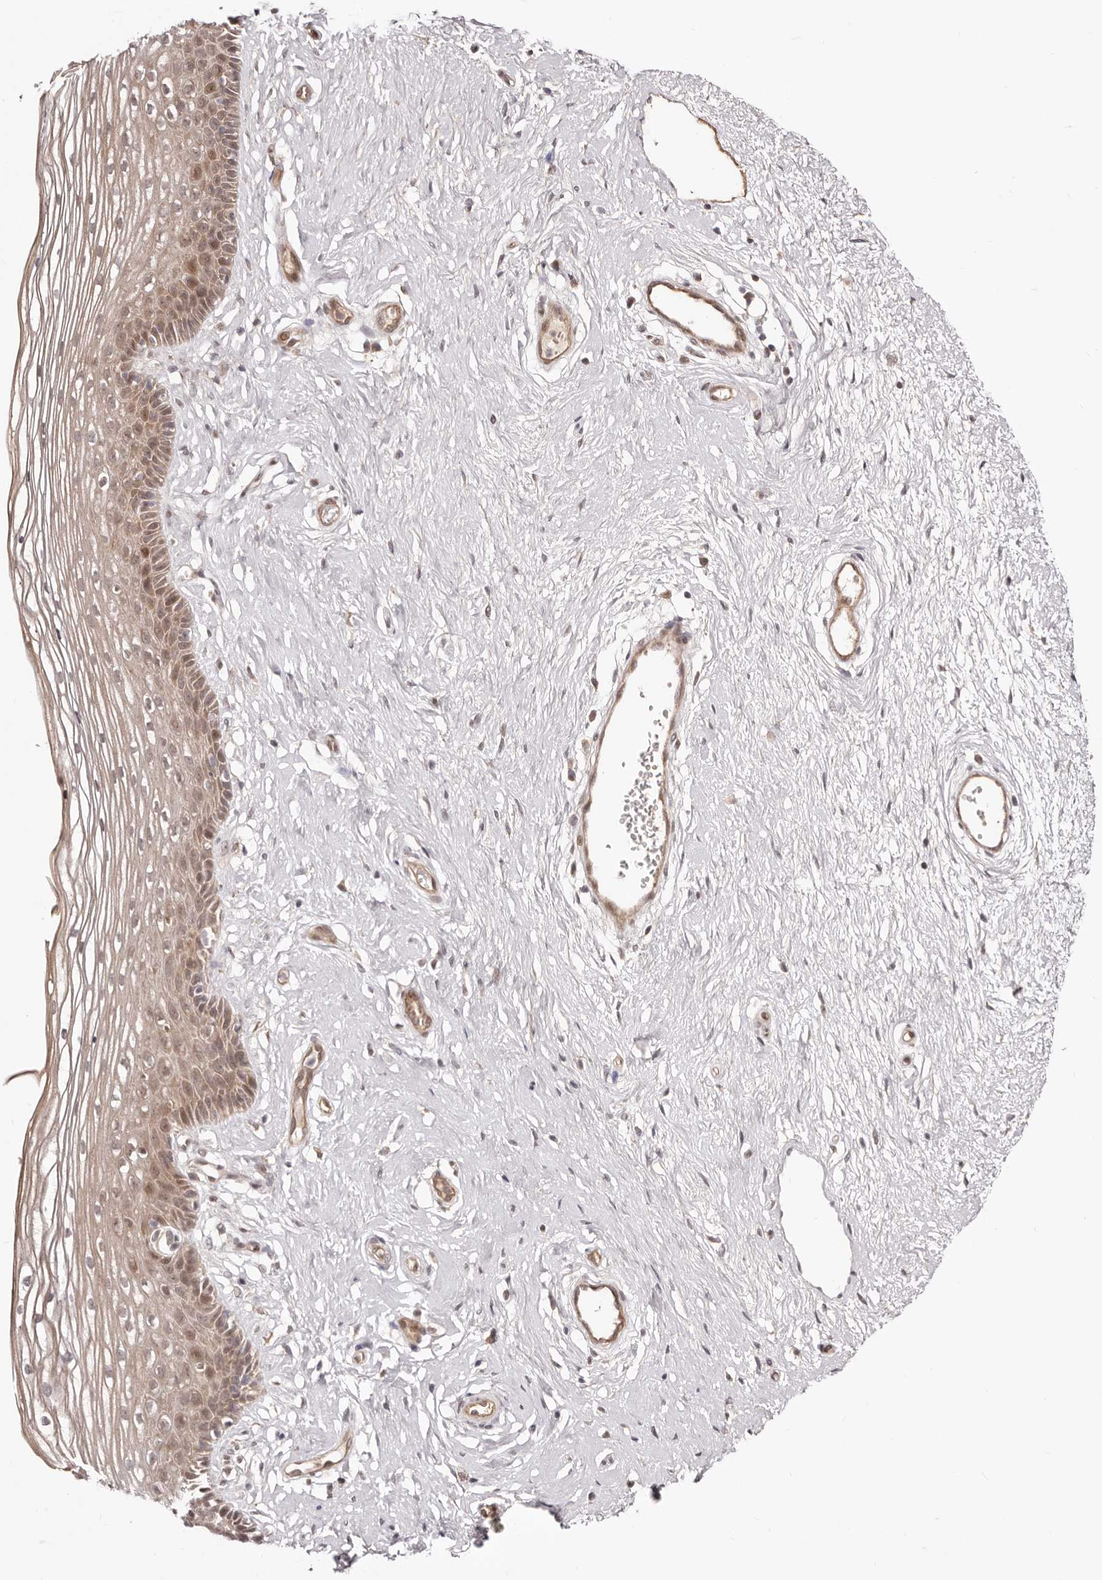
{"staining": {"intensity": "moderate", "quantity": ">75%", "location": "cytoplasmic/membranous,nuclear"}, "tissue": "vagina", "cell_type": "Squamous epithelial cells", "image_type": "normal", "snomed": [{"axis": "morphology", "description": "Normal tissue, NOS"}, {"axis": "topography", "description": "Vagina"}], "caption": "A medium amount of moderate cytoplasmic/membranous,nuclear expression is identified in about >75% of squamous epithelial cells in unremarkable vagina. The staining was performed using DAB to visualize the protein expression in brown, while the nuclei were stained in blue with hematoxylin (Magnification: 20x).", "gene": "EGR3", "patient": {"sex": "female", "age": 46}}